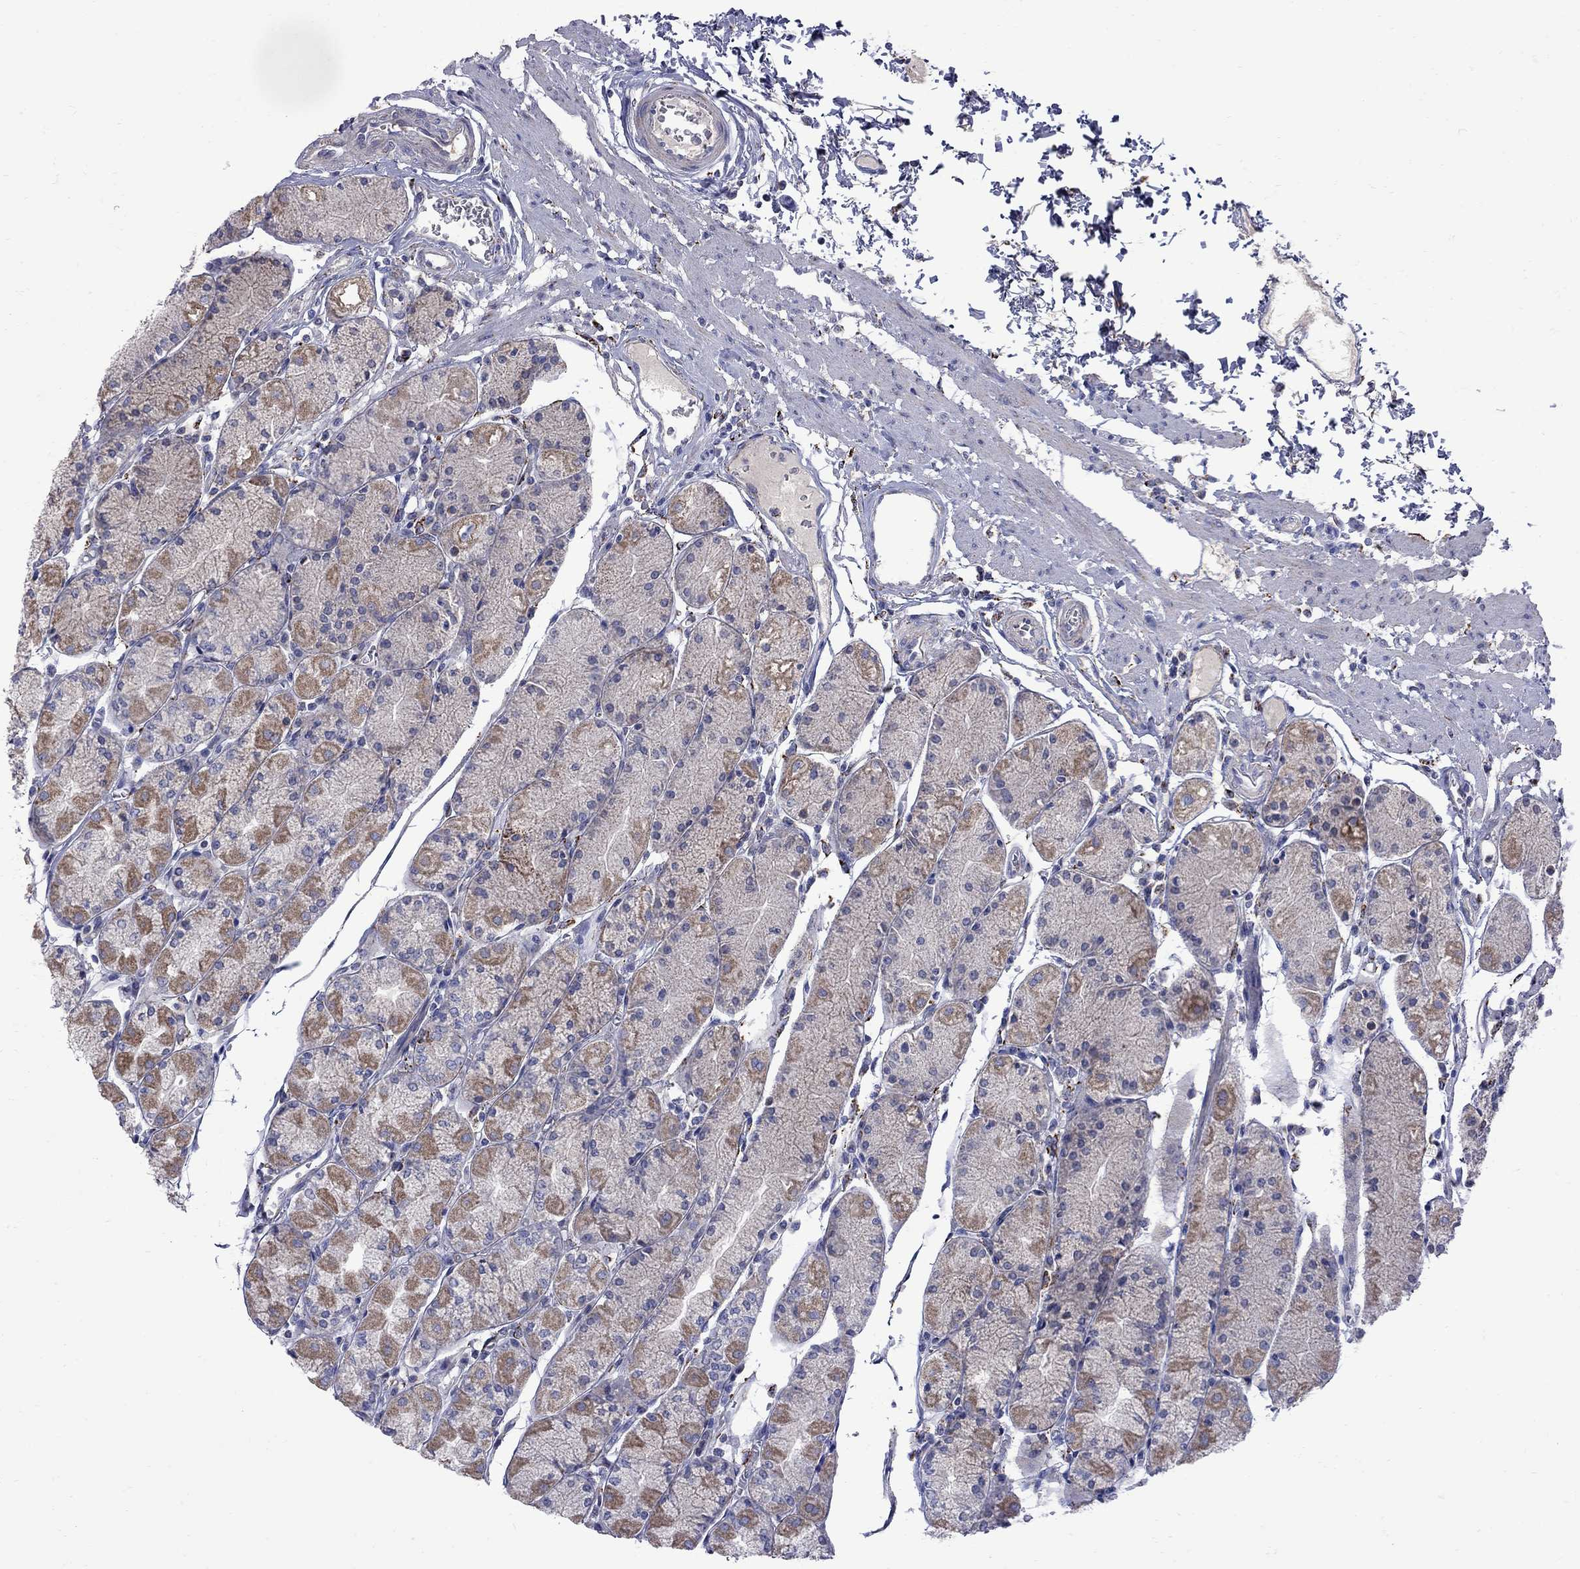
{"staining": {"intensity": "moderate", "quantity": "<25%", "location": "cytoplasmic/membranous"}, "tissue": "stomach", "cell_type": "Glandular cells", "image_type": "normal", "snomed": [{"axis": "morphology", "description": "Normal tissue, NOS"}, {"axis": "topography", "description": "Stomach, upper"}], "caption": "Protein staining reveals moderate cytoplasmic/membranous positivity in approximately <25% of glandular cells in normal stomach.", "gene": "SESTD1", "patient": {"sex": "male", "age": 69}}